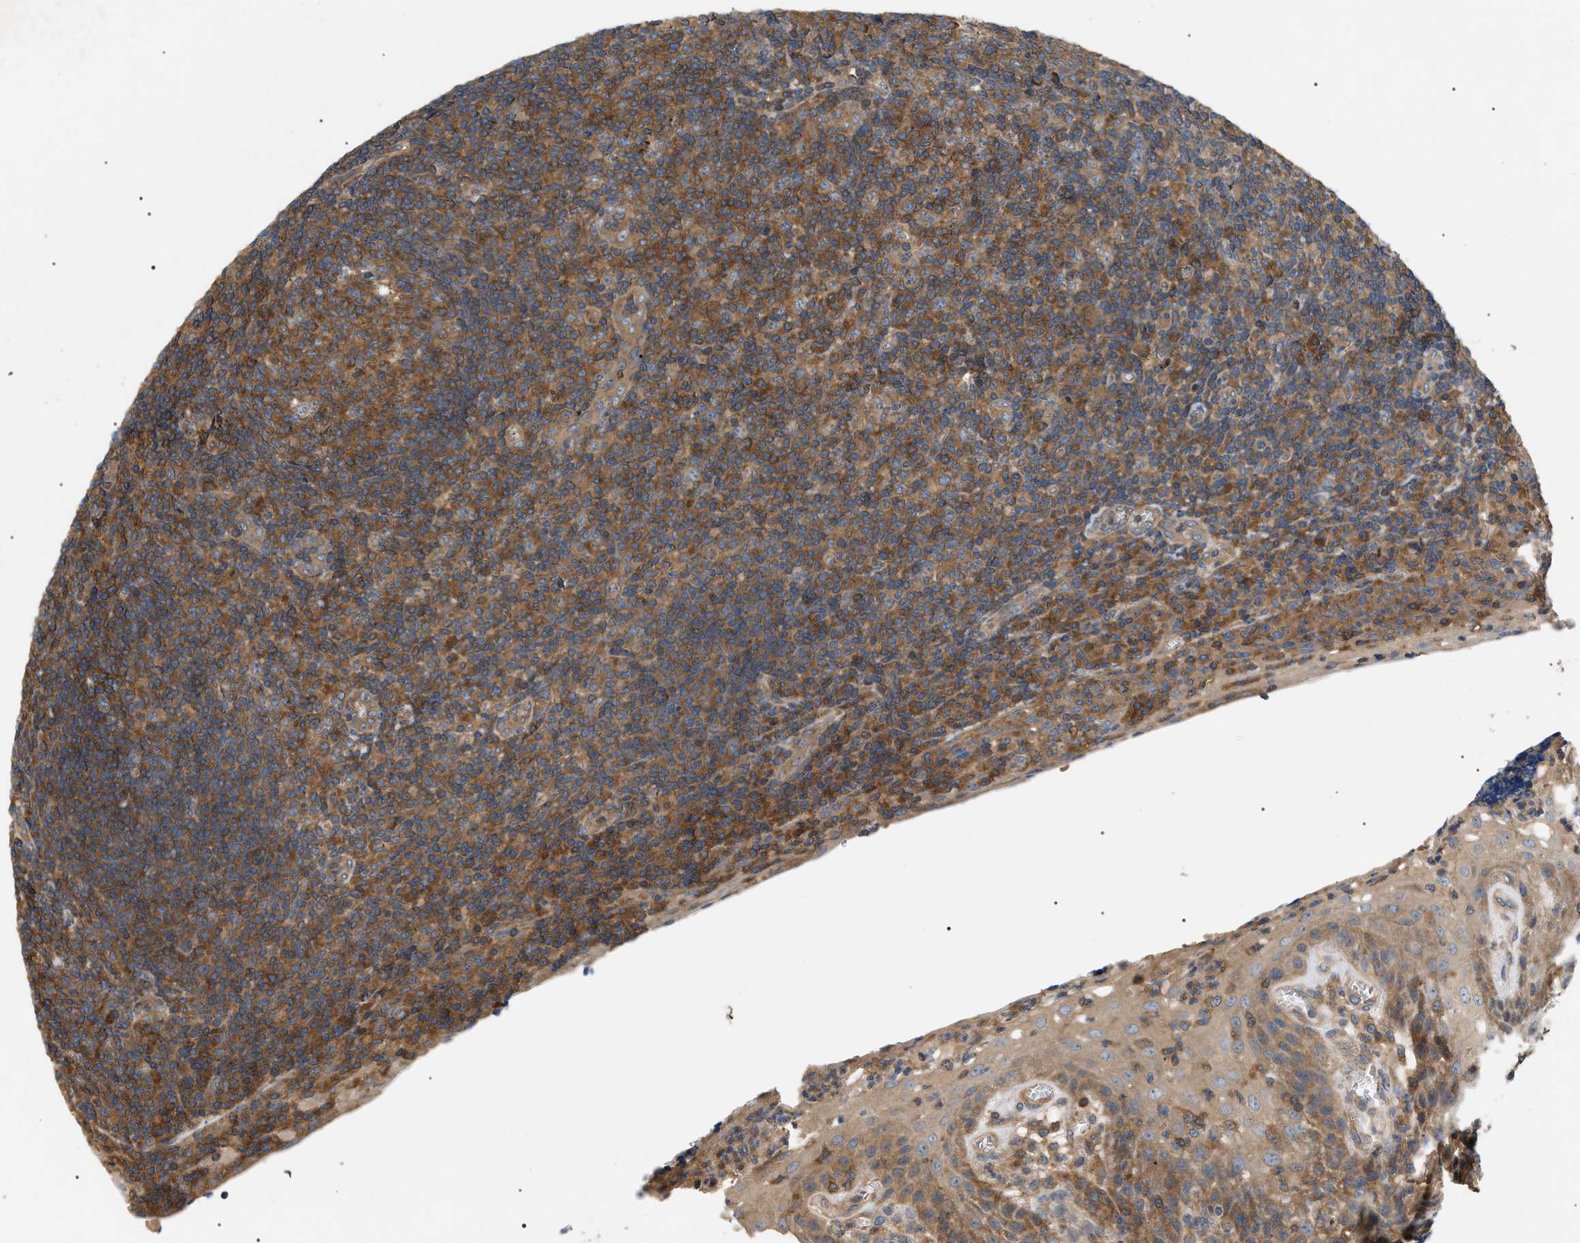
{"staining": {"intensity": "moderate", "quantity": ">75%", "location": "cytoplasmic/membranous"}, "tissue": "tonsil", "cell_type": "Germinal center cells", "image_type": "normal", "snomed": [{"axis": "morphology", "description": "Normal tissue, NOS"}, {"axis": "topography", "description": "Tonsil"}], "caption": "Germinal center cells display moderate cytoplasmic/membranous staining in about >75% of cells in benign tonsil. The staining was performed using DAB (3,3'-diaminobenzidine), with brown indicating positive protein expression. Nuclei are stained blue with hematoxylin.", "gene": "PPM1B", "patient": {"sex": "male", "age": 37}}